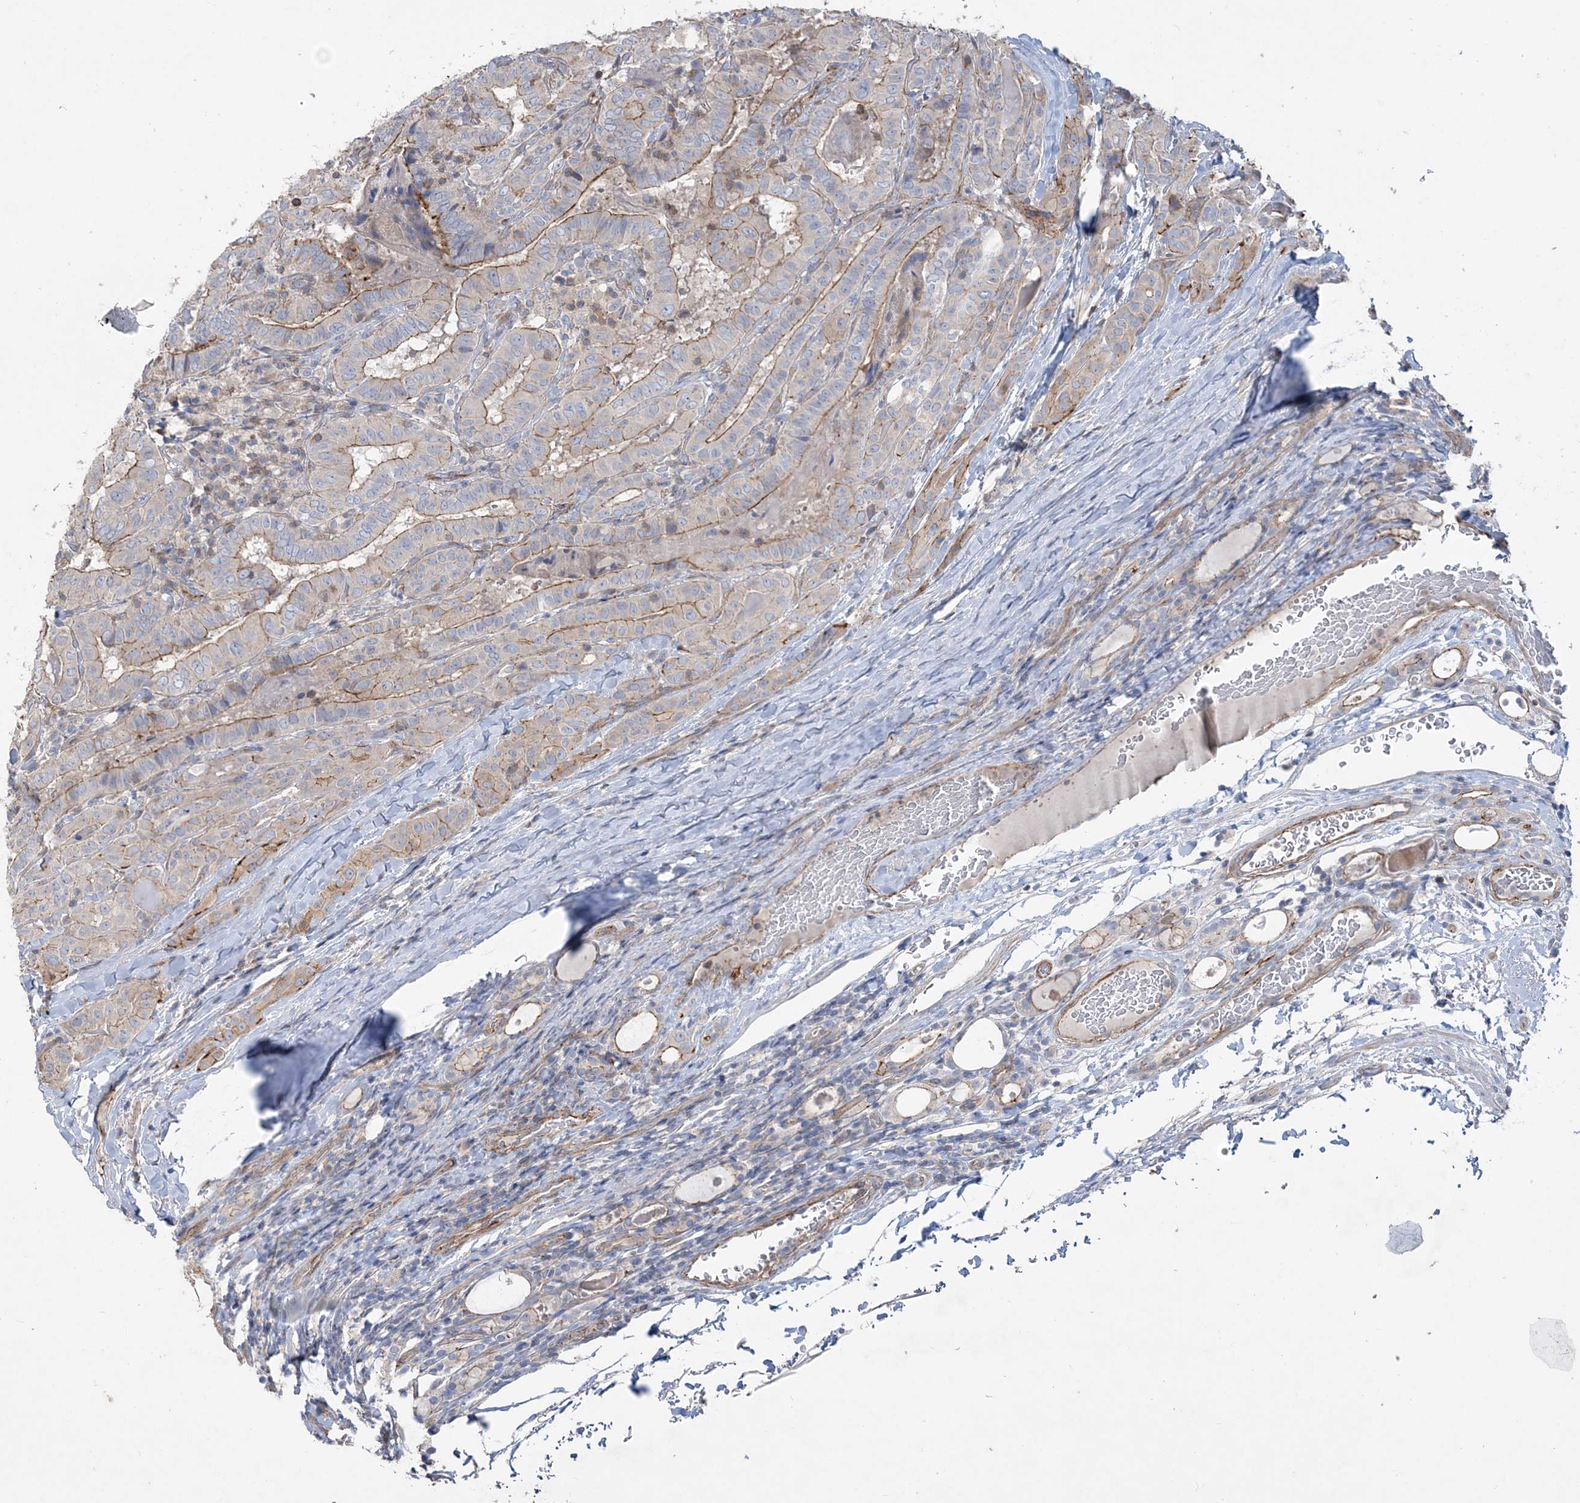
{"staining": {"intensity": "moderate", "quantity": "25%-75%", "location": "cytoplasmic/membranous"}, "tissue": "thyroid cancer", "cell_type": "Tumor cells", "image_type": "cancer", "snomed": [{"axis": "morphology", "description": "Papillary adenocarcinoma, NOS"}, {"axis": "topography", "description": "Thyroid gland"}], "caption": "Thyroid cancer stained with DAB immunohistochemistry (IHC) shows medium levels of moderate cytoplasmic/membranous expression in about 25%-75% of tumor cells.", "gene": "PIGC", "patient": {"sex": "female", "age": 72}}